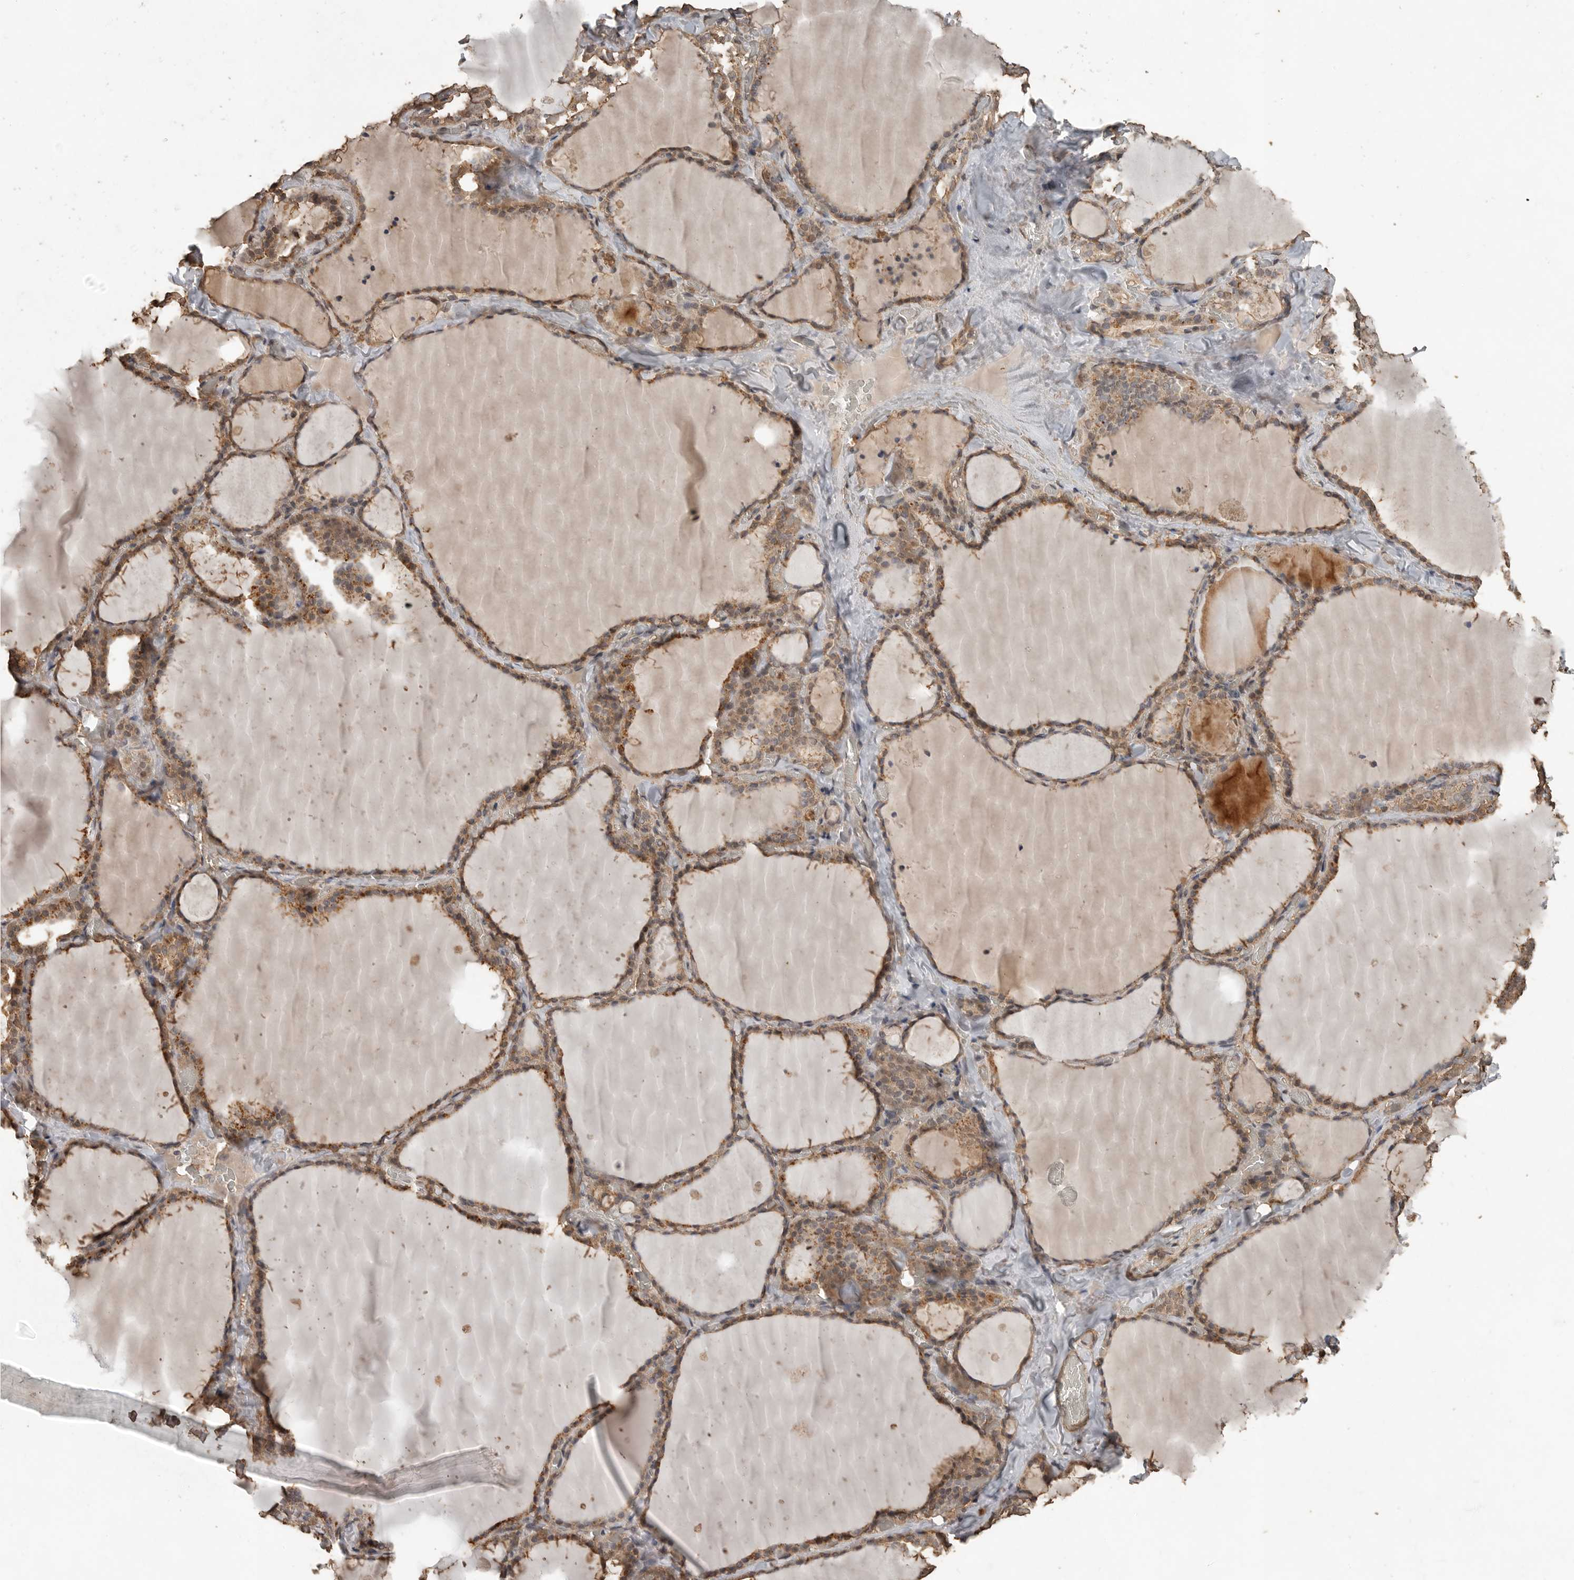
{"staining": {"intensity": "moderate", "quantity": ">75%", "location": "cytoplasmic/membranous"}, "tissue": "thyroid gland", "cell_type": "Glandular cells", "image_type": "normal", "snomed": [{"axis": "morphology", "description": "Normal tissue, NOS"}, {"axis": "topography", "description": "Thyroid gland"}], "caption": "The immunohistochemical stain highlights moderate cytoplasmic/membranous staining in glandular cells of normal thyroid gland.", "gene": "BLZF1", "patient": {"sex": "female", "age": 22}}